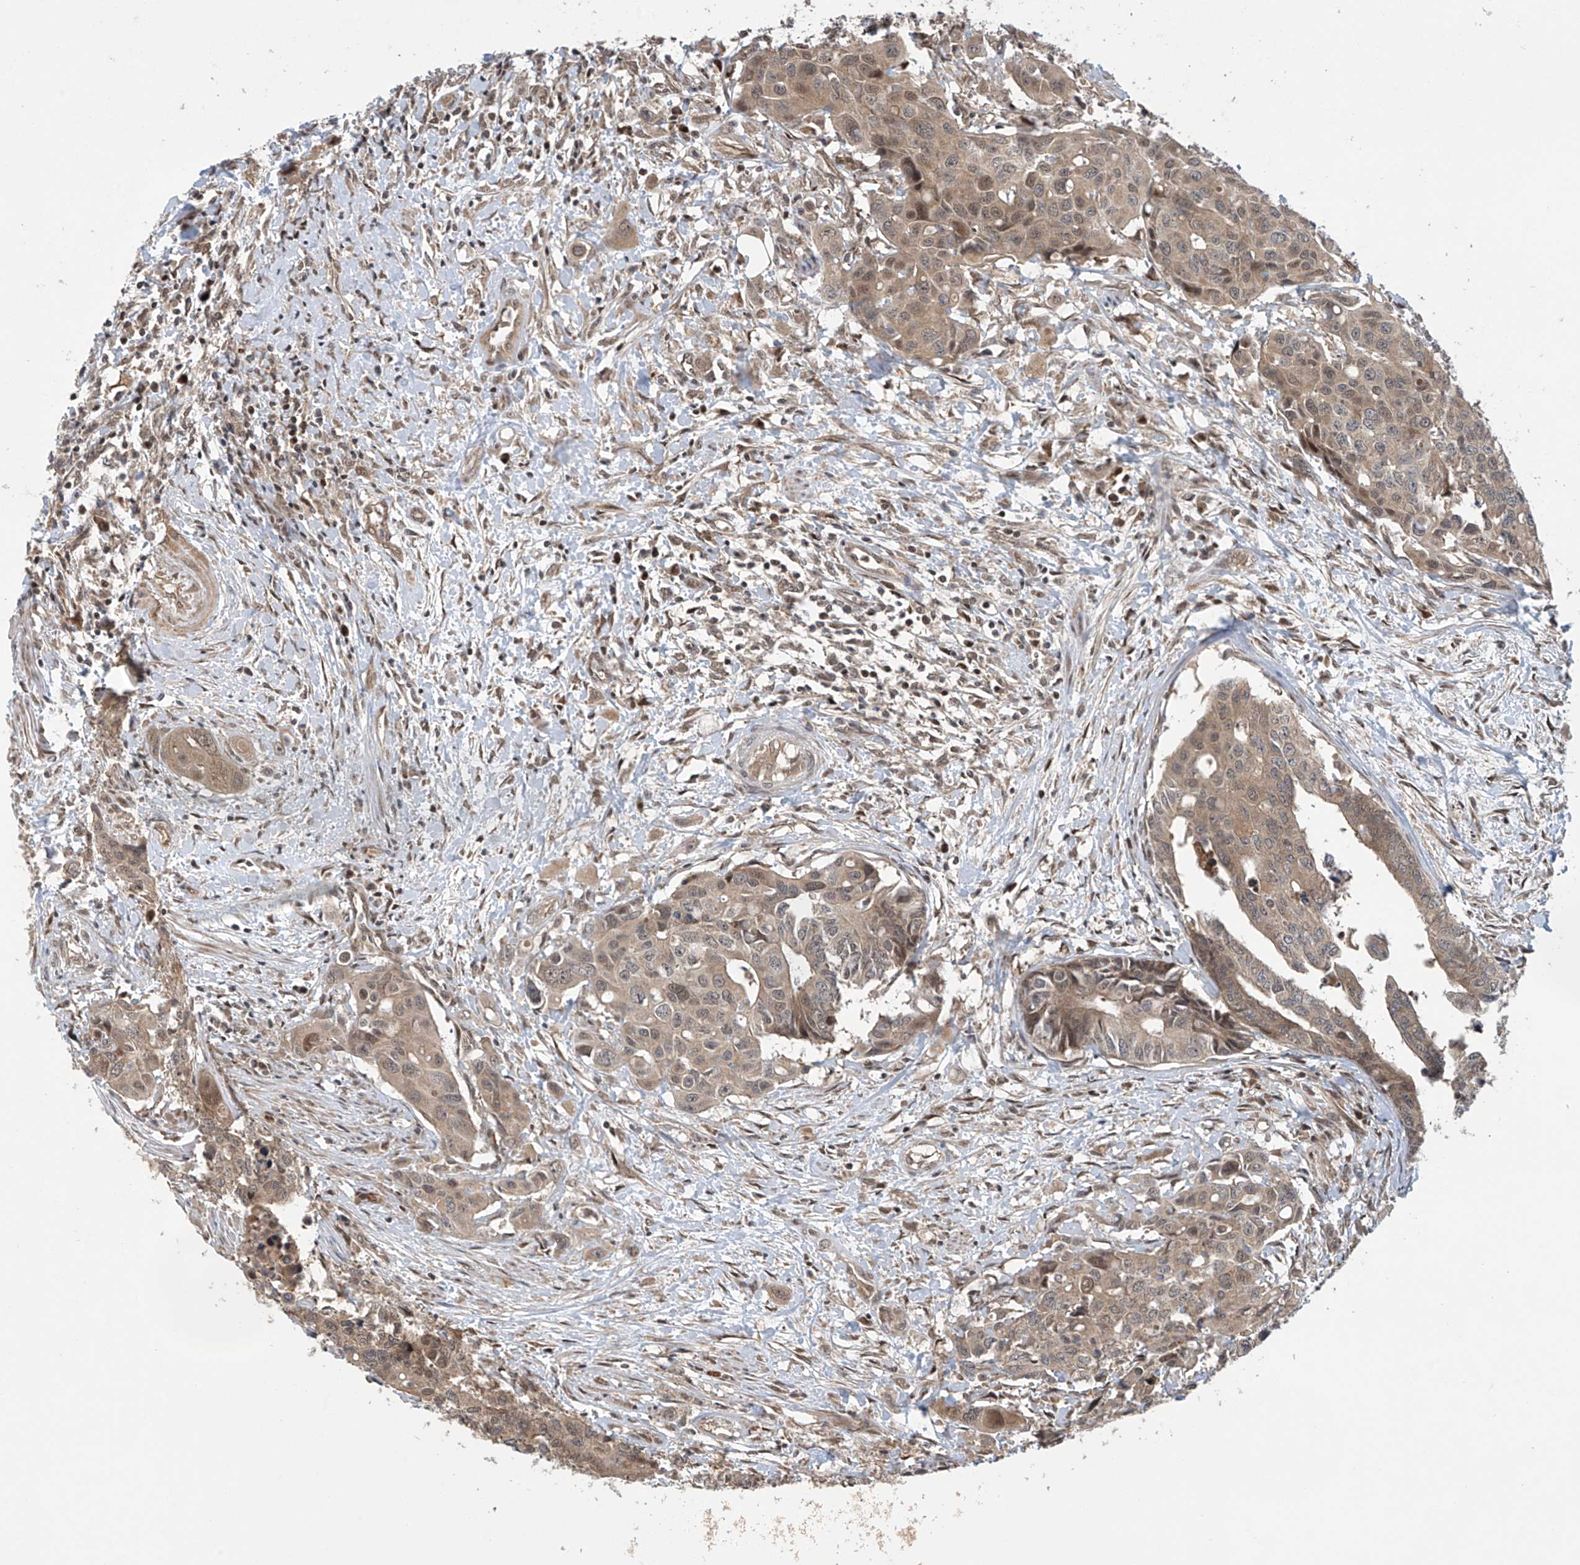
{"staining": {"intensity": "weak", "quantity": ">75%", "location": "cytoplasmic/membranous,nuclear"}, "tissue": "colorectal cancer", "cell_type": "Tumor cells", "image_type": "cancer", "snomed": [{"axis": "morphology", "description": "Adenocarcinoma, NOS"}, {"axis": "topography", "description": "Colon"}], "caption": "Immunohistochemistry (IHC) histopathology image of adenocarcinoma (colorectal) stained for a protein (brown), which exhibits low levels of weak cytoplasmic/membranous and nuclear staining in about >75% of tumor cells.", "gene": "ABHD13", "patient": {"sex": "male", "age": 77}}